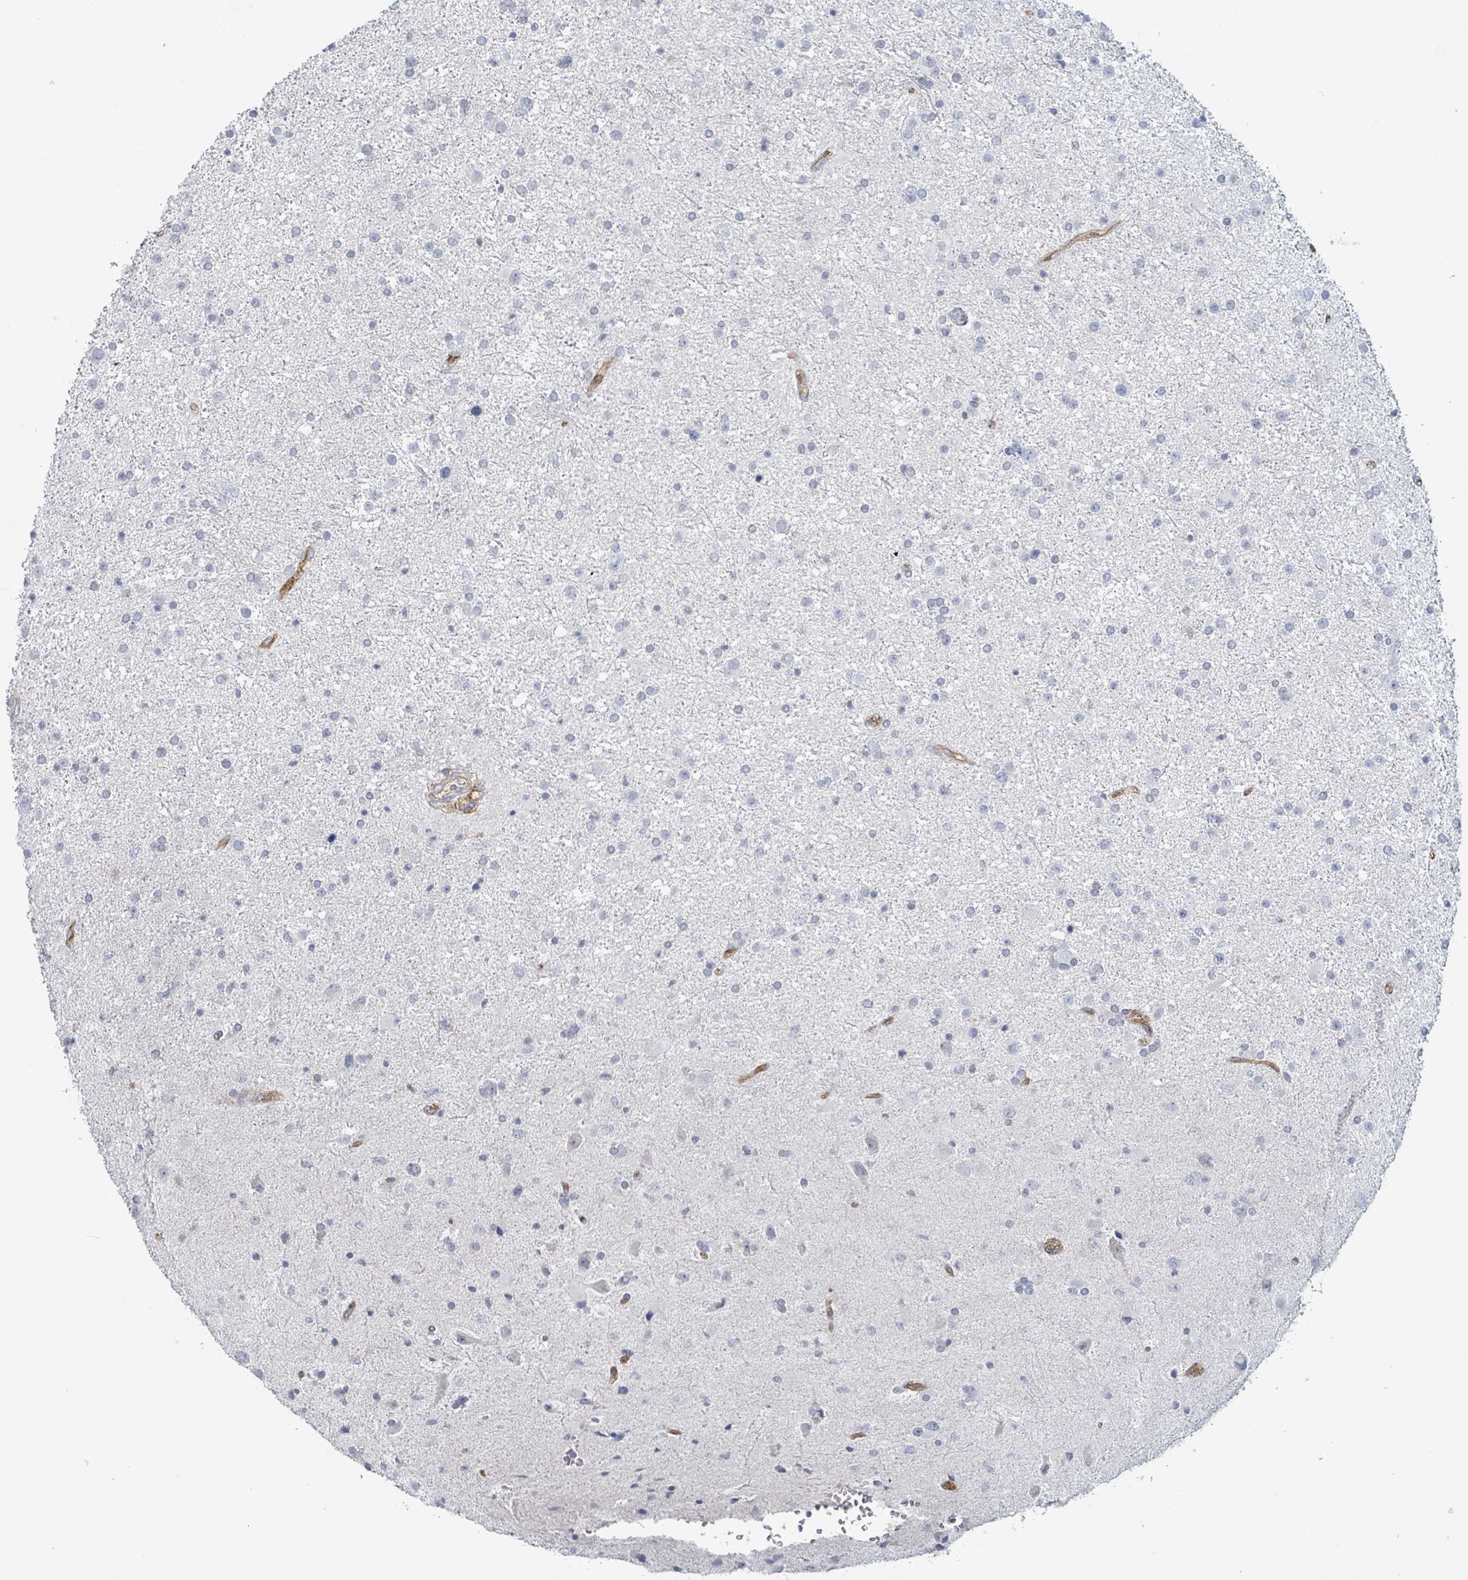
{"staining": {"intensity": "negative", "quantity": "none", "location": "none"}, "tissue": "glioma", "cell_type": "Tumor cells", "image_type": "cancer", "snomed": [{"axis": "morphology", "description": "Glioma, malignant, Low grade"}, {"axis": "topography", "description": "Brain"}], "caption": "DAB (3,3'-diaminobenzidine) immunohistochemical staining of malignant low-grade glioma reveals no significant positivity in tumor cells.", "gene": "TNFRSF14", "patient": {"sex": "female", "age": 32}}